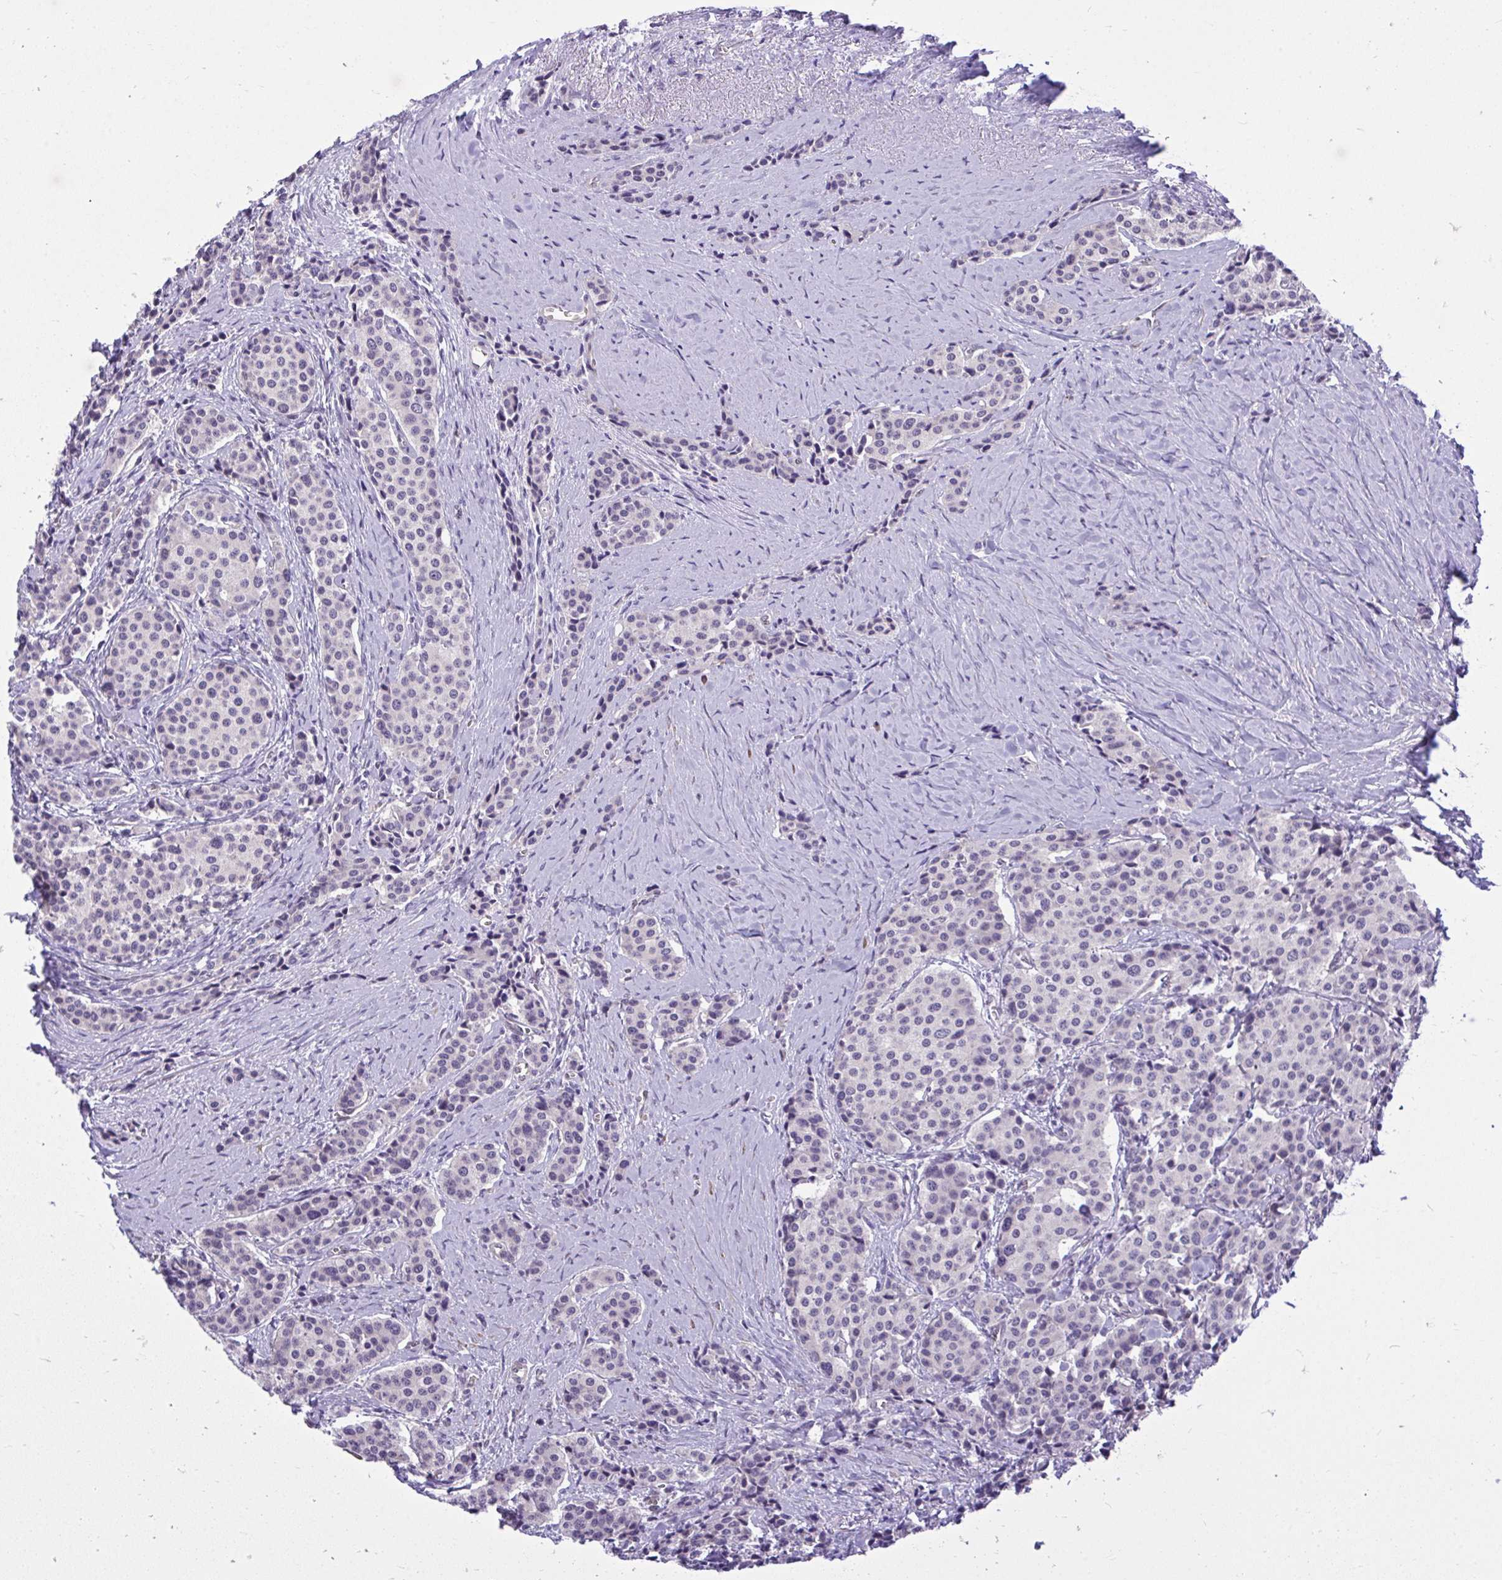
{"staining": {"intensity": "negative", "quantity": "none", "location": "none"}, "tissue": "carcinoid", "cell_type": "Tumor cells", "image_type": "cancer", "snomed": [{"axis": "morphology", "description": "Carcinoid, malignant, NOS"}, {"axis": "topography", "description": "Small intestine"}], "caption": "An image of human carcinoid (malignant) is negative for staining in tumor cells.", "gene": "HMBOX1", "patient": {"sex": "male", "age": 73}}